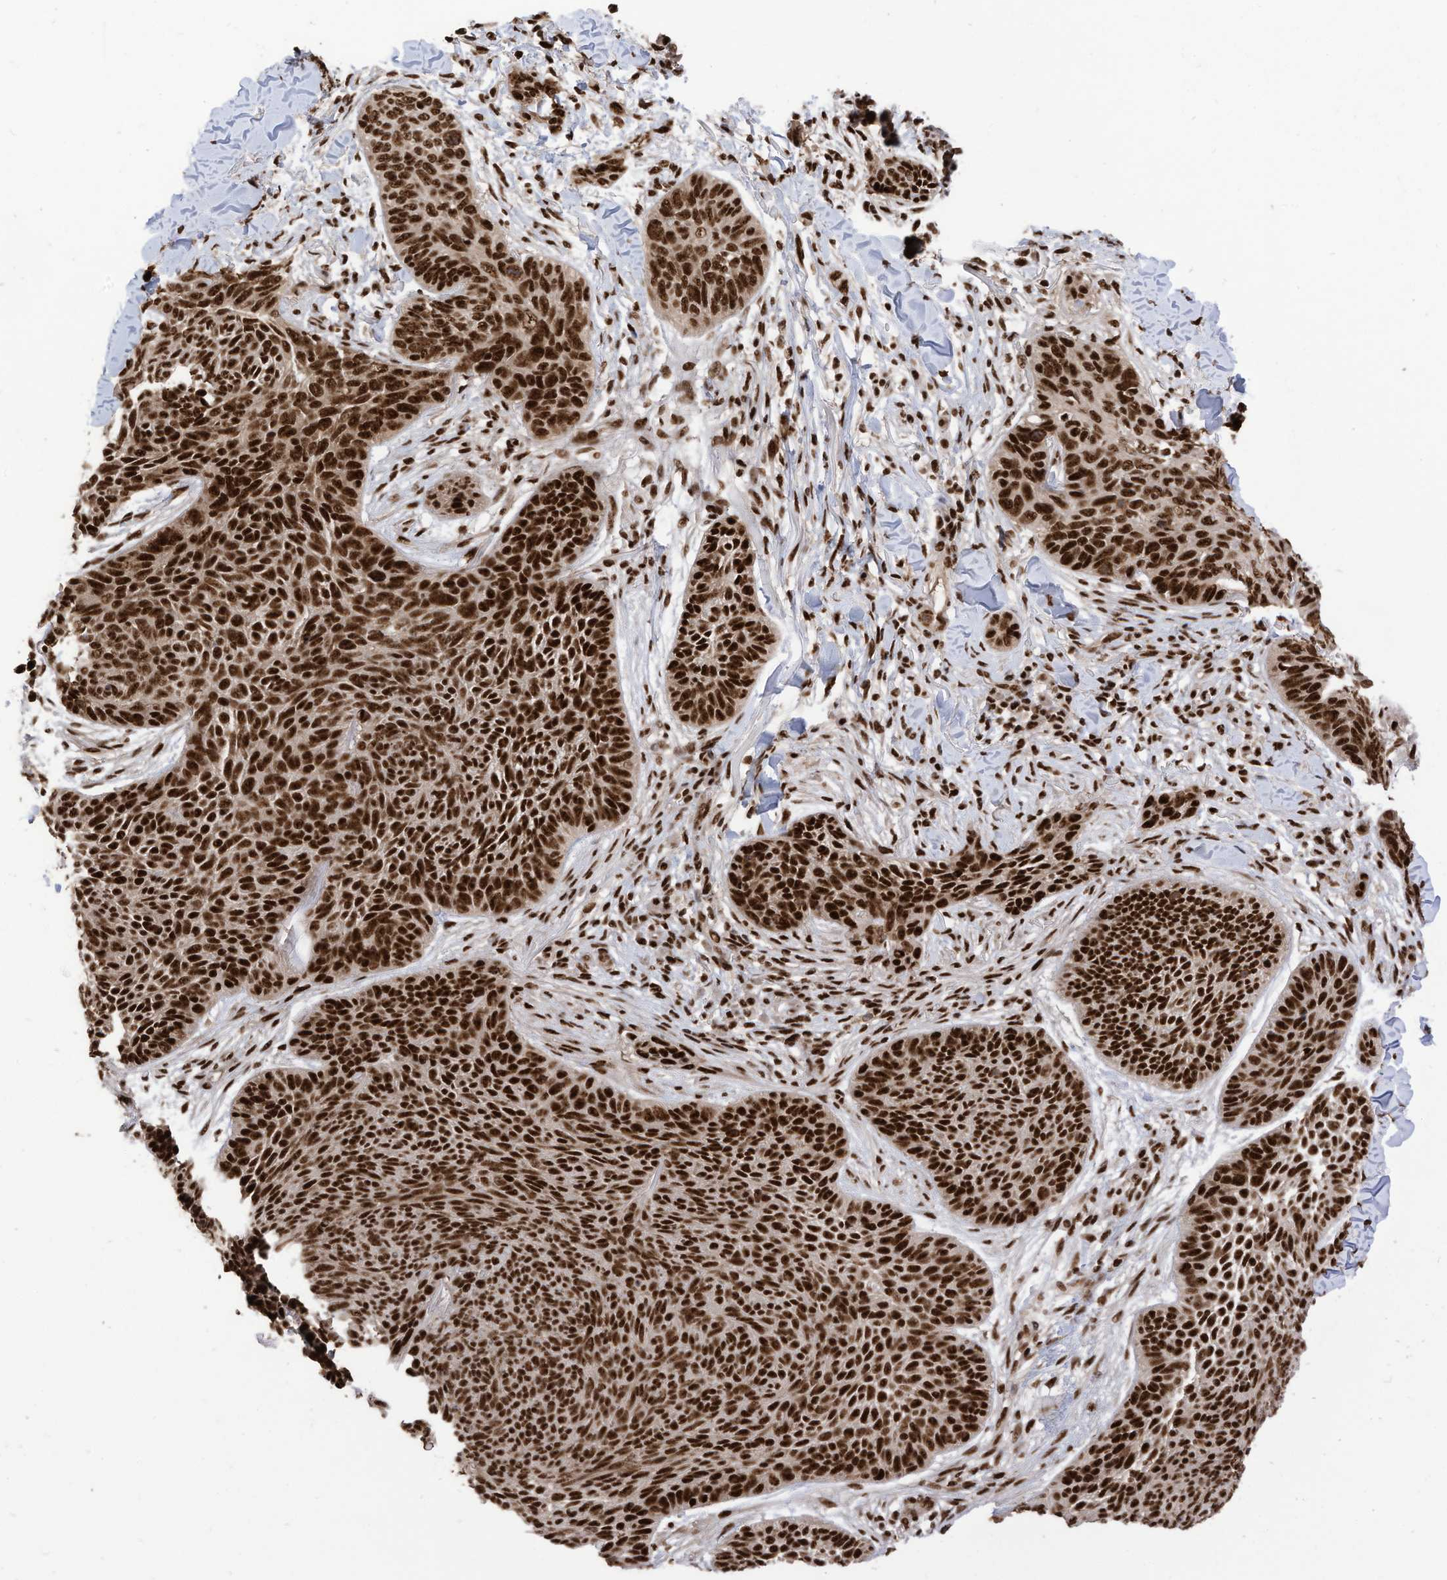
{"staining": {"intensity": "strong", "quantity": ">75%", "location": "nuclear"}, "tissue": "skin cancer", "cell_type": "Tumor cells", "image_type": "cancer", "snomed": [{"axis": "morphology", "description": "Basal cell carcinoma"}, {"axis": "topography", "description": "Skin"}], "caption": "Skin basal cell carcinoma stained for a protein displays strong nuclear positivity in tumor cells.", "gene": "SF3A3", "patient": {"sex": "male", "age": 85}}